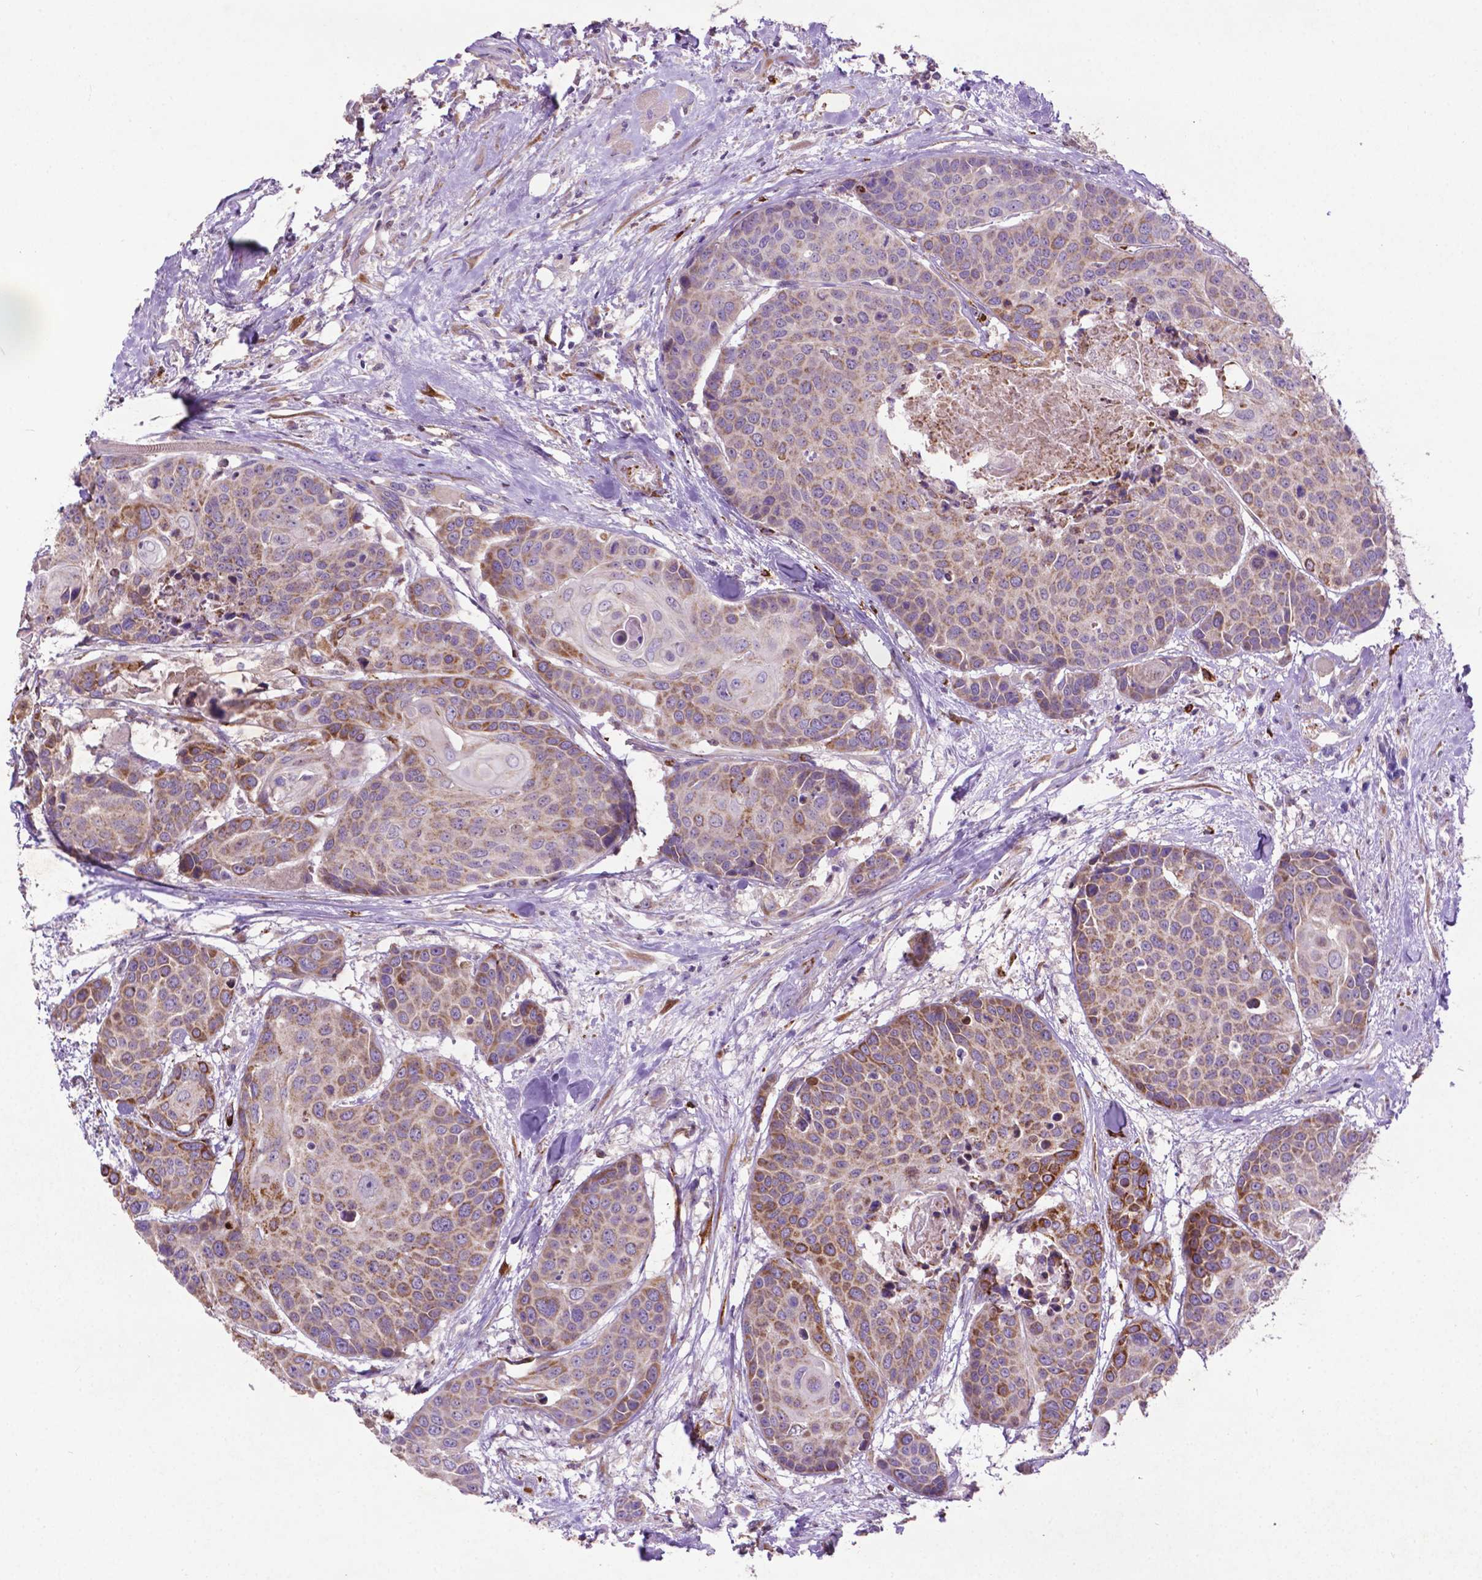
{"staining": {"intensity": "moderate", "quantity": ">75%", "location": "cytoplasmic/membranous"}, "tissue": "head and neck cancer", "cell_type": "Tumor cells", "image_type": "cancer", "snomed": [{"axis": "morphology", "description": "Squamous cell carcinoma, NOS"}, {"axis": "topography", "description": "Oral tissue"}, {"axis": "topography", "description": "Head-Neck"}], "caption": "Head and neck cancer (squamous cell carcinoma) stained with IHC demonstrates moderate cytoplasmic/membranous expression in about >75% of tumor cells.", "gene": "THEGL", "patient": {"sex": "male", "age": 56}}